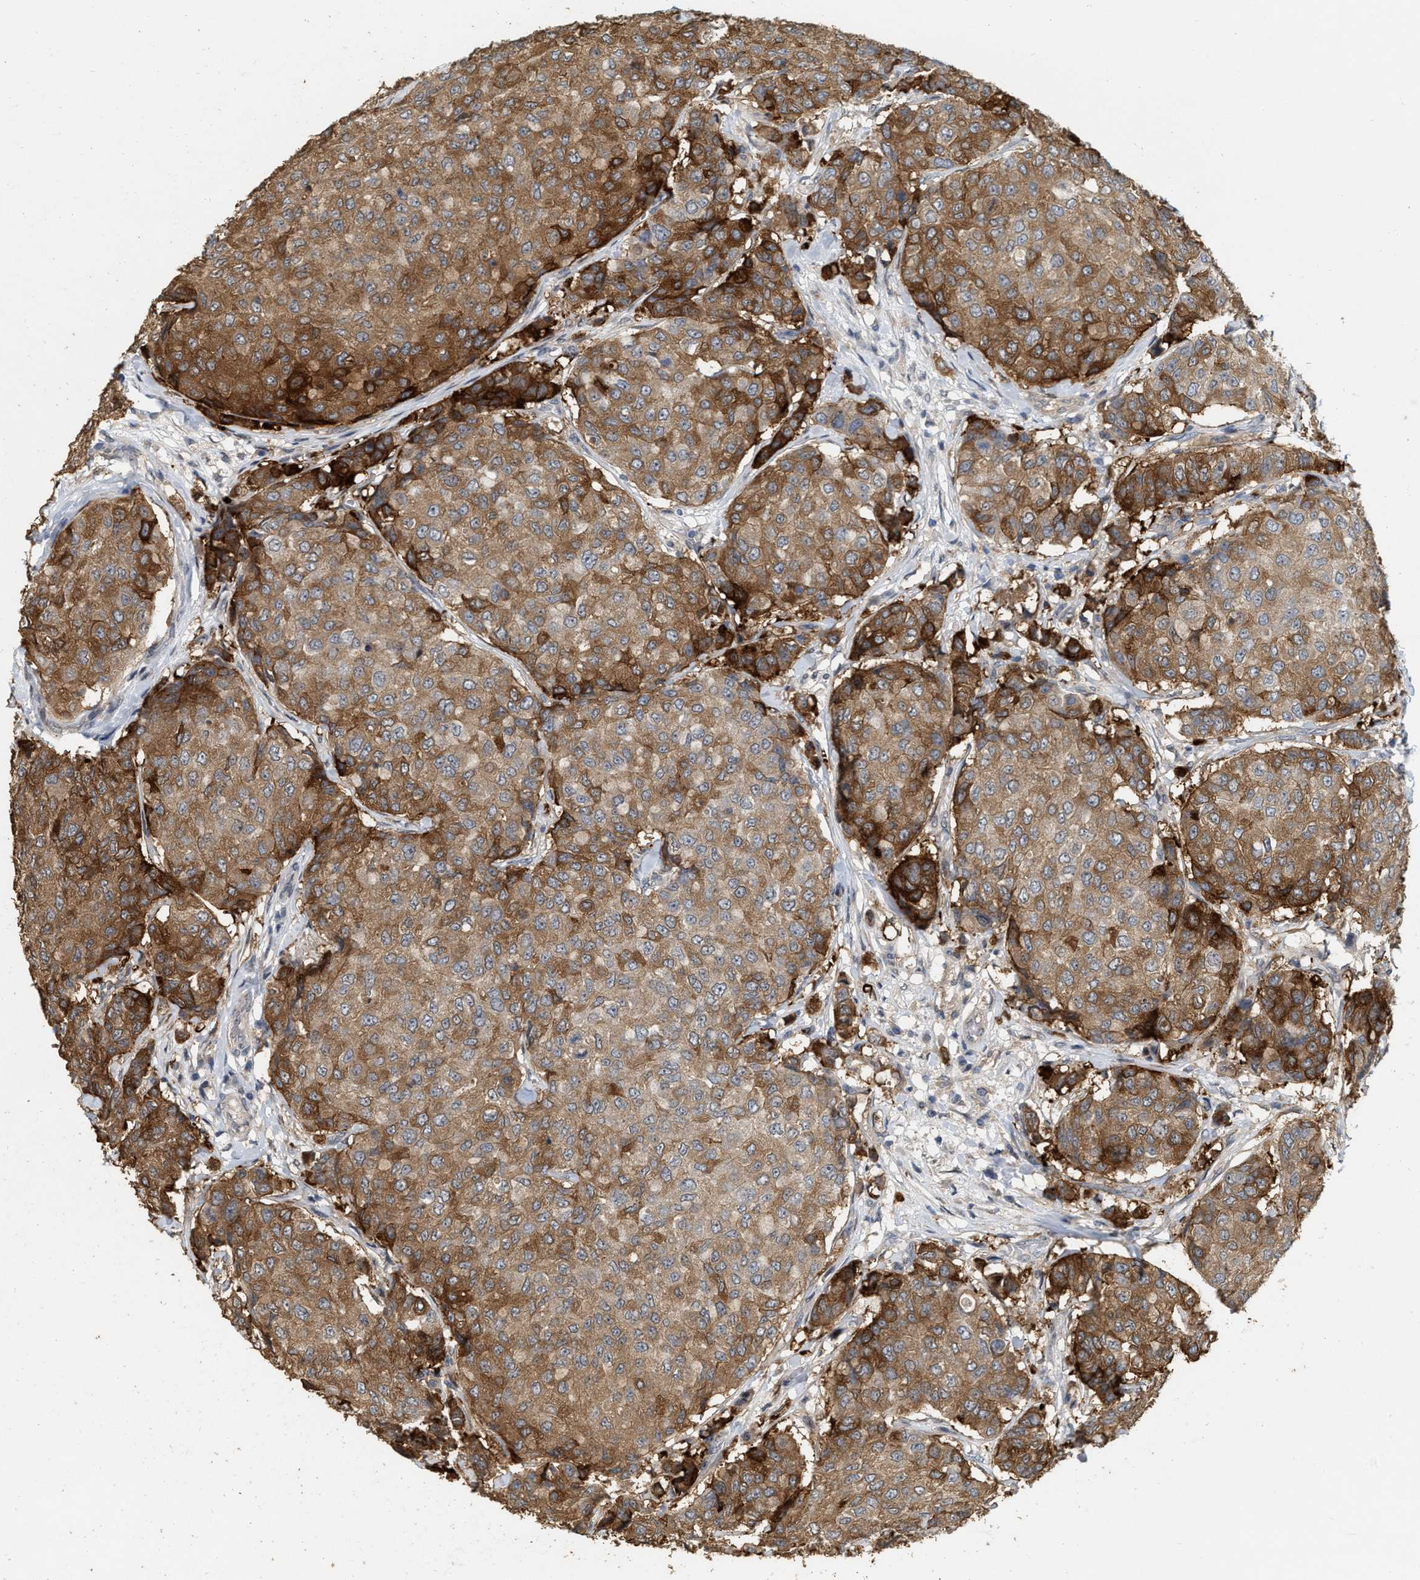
{"staining": {"intensity": "moderate", "quantity": "25%-75%", "location": "cytoplasmic/membranous"}, "tissue": "breast cancer", "cell_type": "Tumor cells", "image_type": "cancer", "snomed": [{"axis": "morphology", "description": "Duct carcinoma"}, {"axis": "topography", "description": "Breast"}], "caption": "Breast cancer (invasive ductal carcinoma) stained with a brown dye shows moderate cytoplasmic/membranous positive staining in about 25%-75% of tumor cells.", "gene": "RUVBL1", "patient": {"sex": "female", "age": 27}}